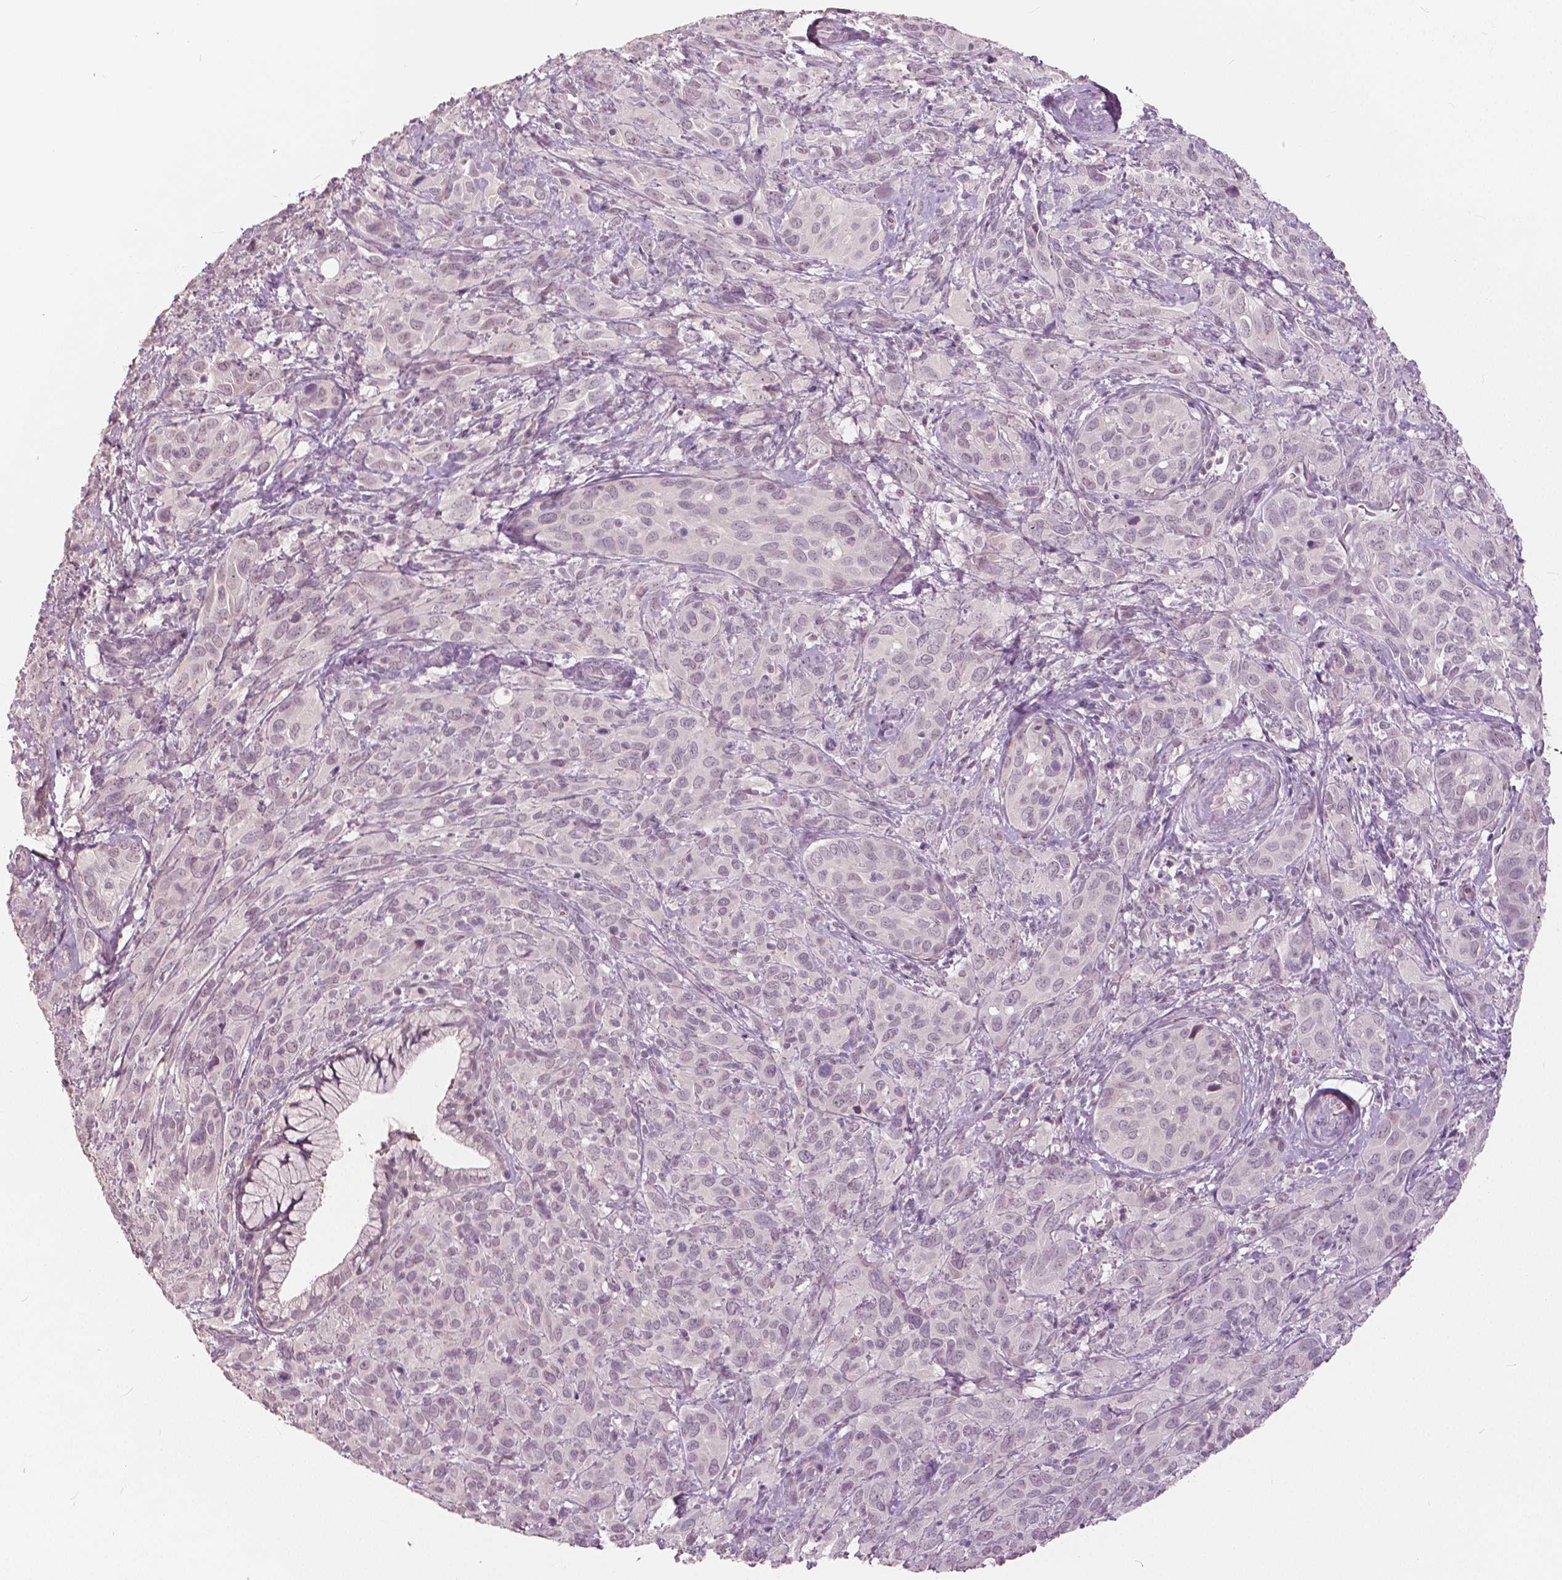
{"staining": {"intensity": "negative", "quantity": "none", "location": "none"}, "tissue": "cervical cancer", "cell_type": "Tumor cells", "image_type": "cancer", "snomed": [{"axis": "morphology", "description": "Squamous cell carcinoma, NOS"}, {"axis": "topography", "description": "Cervix"}], "caption": "The image reveals no significant staining in tumor cells of cervical cancer (squamous cell carcinoma).", "gene": "NANOG", "patient": {"sex": "female", "age": 51}}